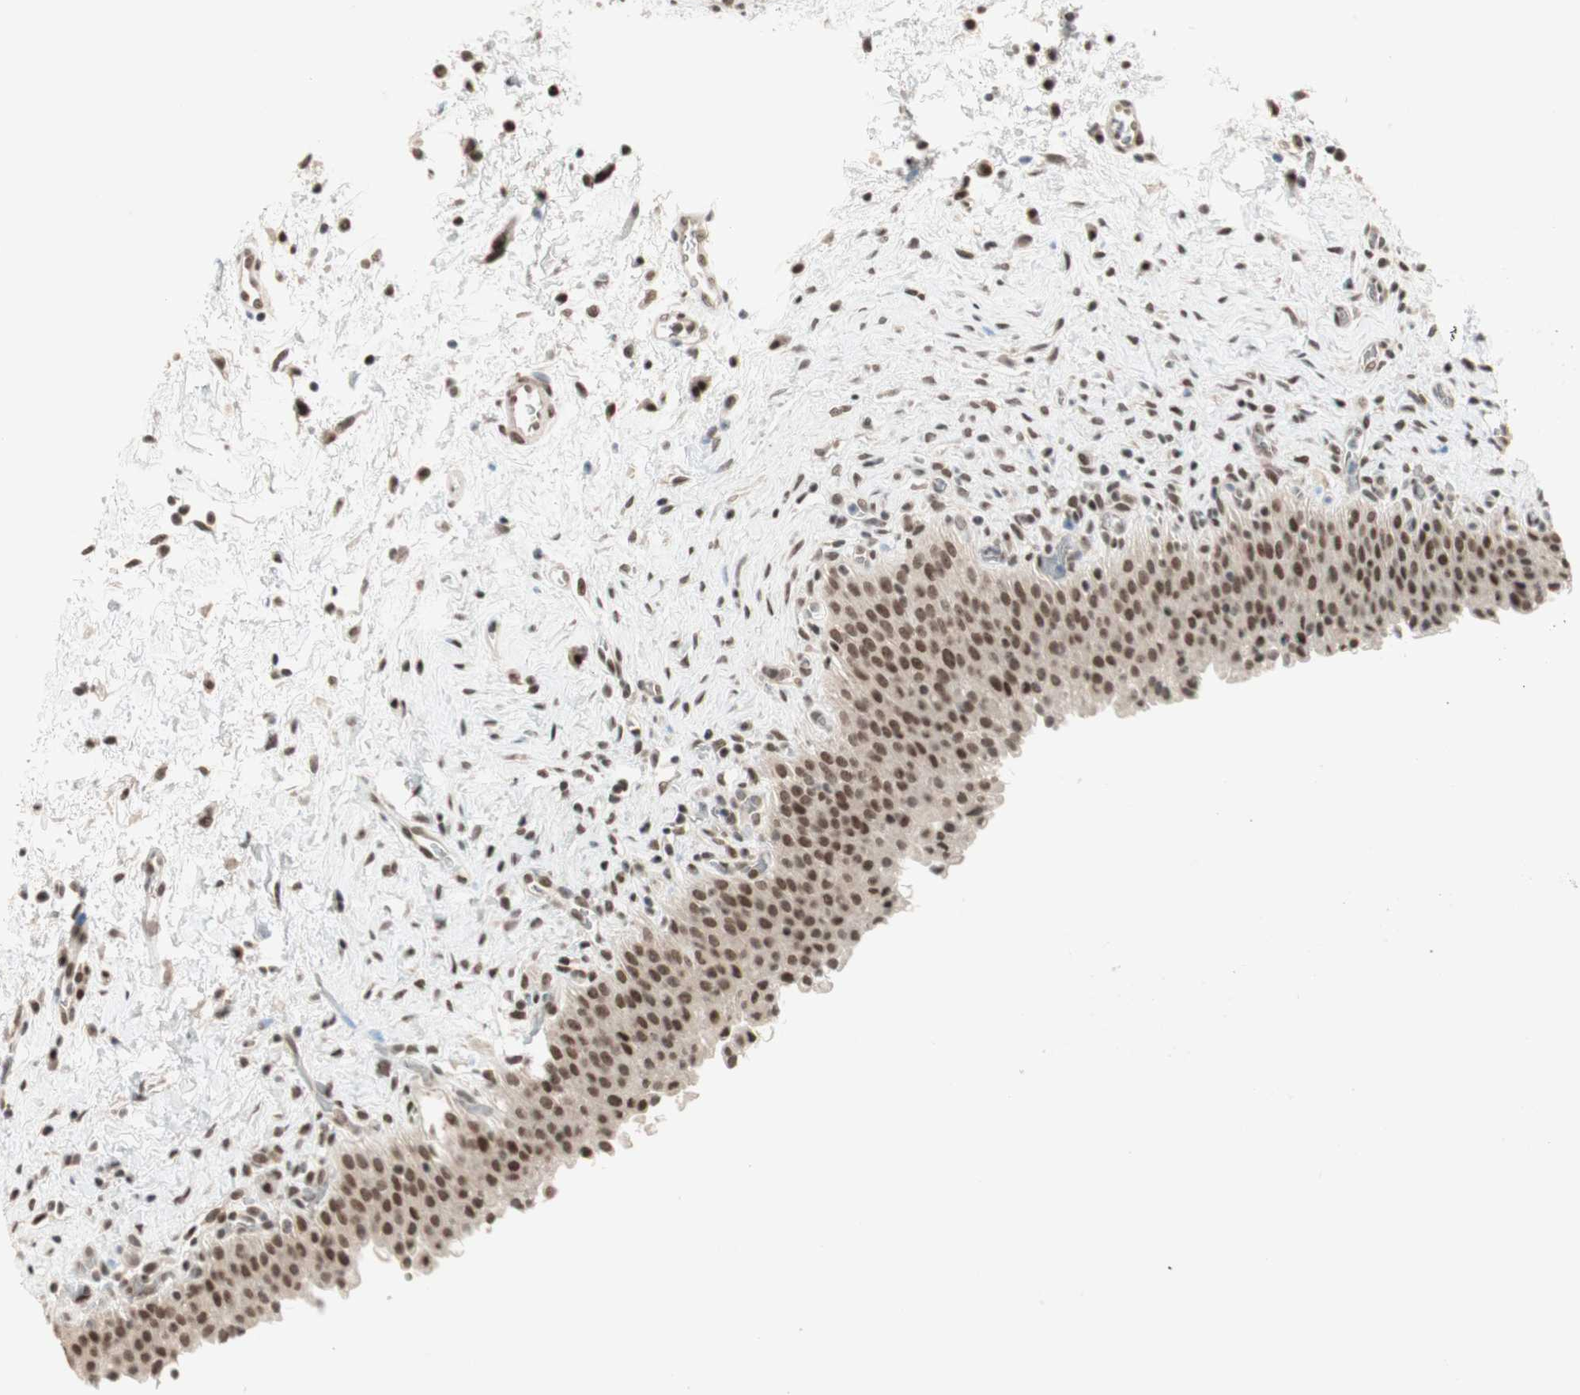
{"staining": {"intensity": "strong", "quantity": ">75%", "location": "nuclear"}, "tissue": "urinary bladder", "cell_type": "Urothelial cells", "image_type": "normal", "snomed": [{"axis": "morphology", "description": "Normal tissue, NOS"}, {"axis": "topography", "description": "Urinary bladder"}], "caption": "Strong nuclear protein staining is appreciated in about >75% of urothelial cells in urinary bladder. The protein is stained brown, and the nuclei are stained in blue (DAB (3,3'-diaminobenzidine) IHC with brightfield microscopy, high magnification).", "gene": "MDC1", "patient": {"sex": "male", "age": 51}}